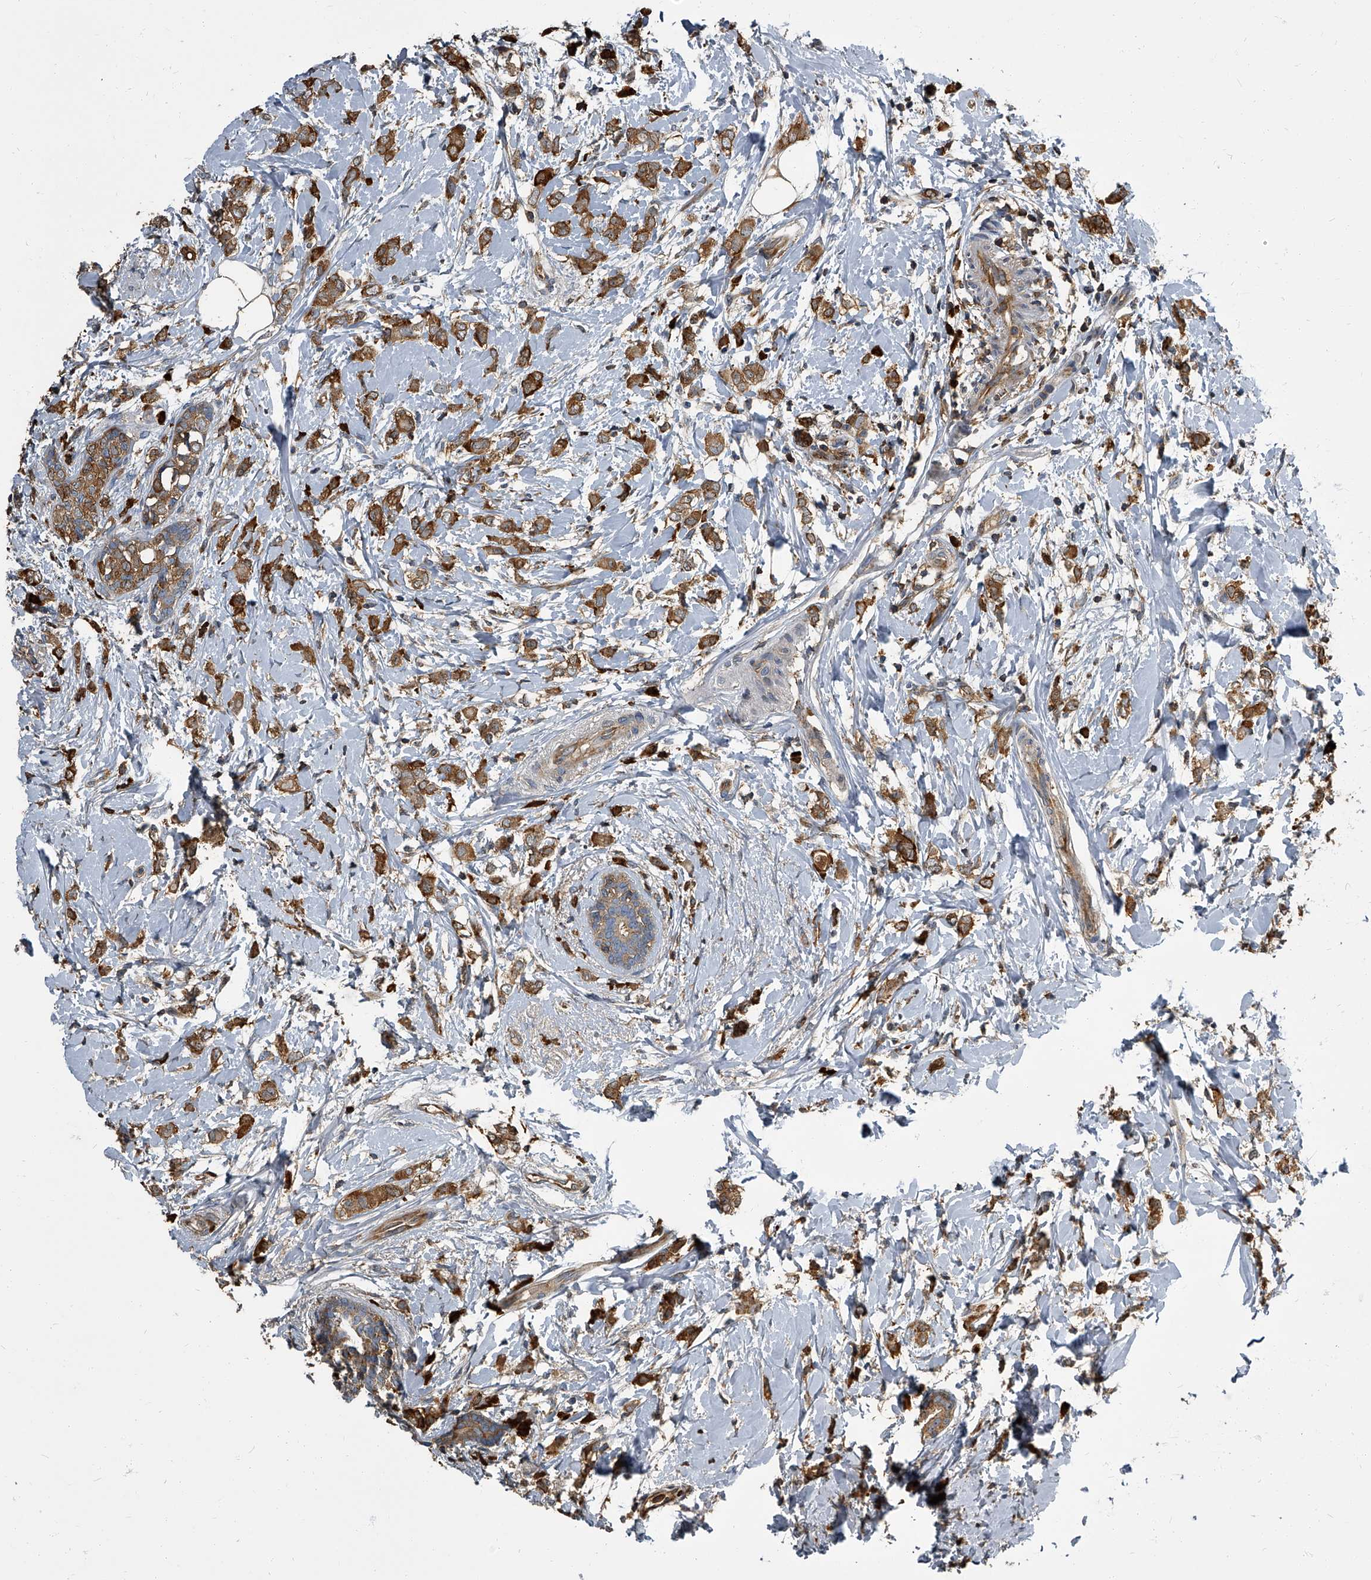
{"staining": {"intensity": "strong", "quantity": ">75%", "location": "cytoplasmic/membranous"}, "tissue": "breast cancer", "cell_type": "Tumor cells", "image_type": "cancer", "snomed": [{"axis": "morphology", "description": "Normal tissue, NOS"}, {"axis": "morphology", "description": "Lobular carcinoma"}, {"axis": "topography", "description": "Breast"}], "caption": "DAB (3,3'-diaminobenzidine) immunohistochemical staining of human breast lobular carcinoma shows strong cytoplasmic/membranous protein positivity in about >75% of tumor cells.", "gene": "CDV3", "patient": {"sex": "female", "age": 47}}